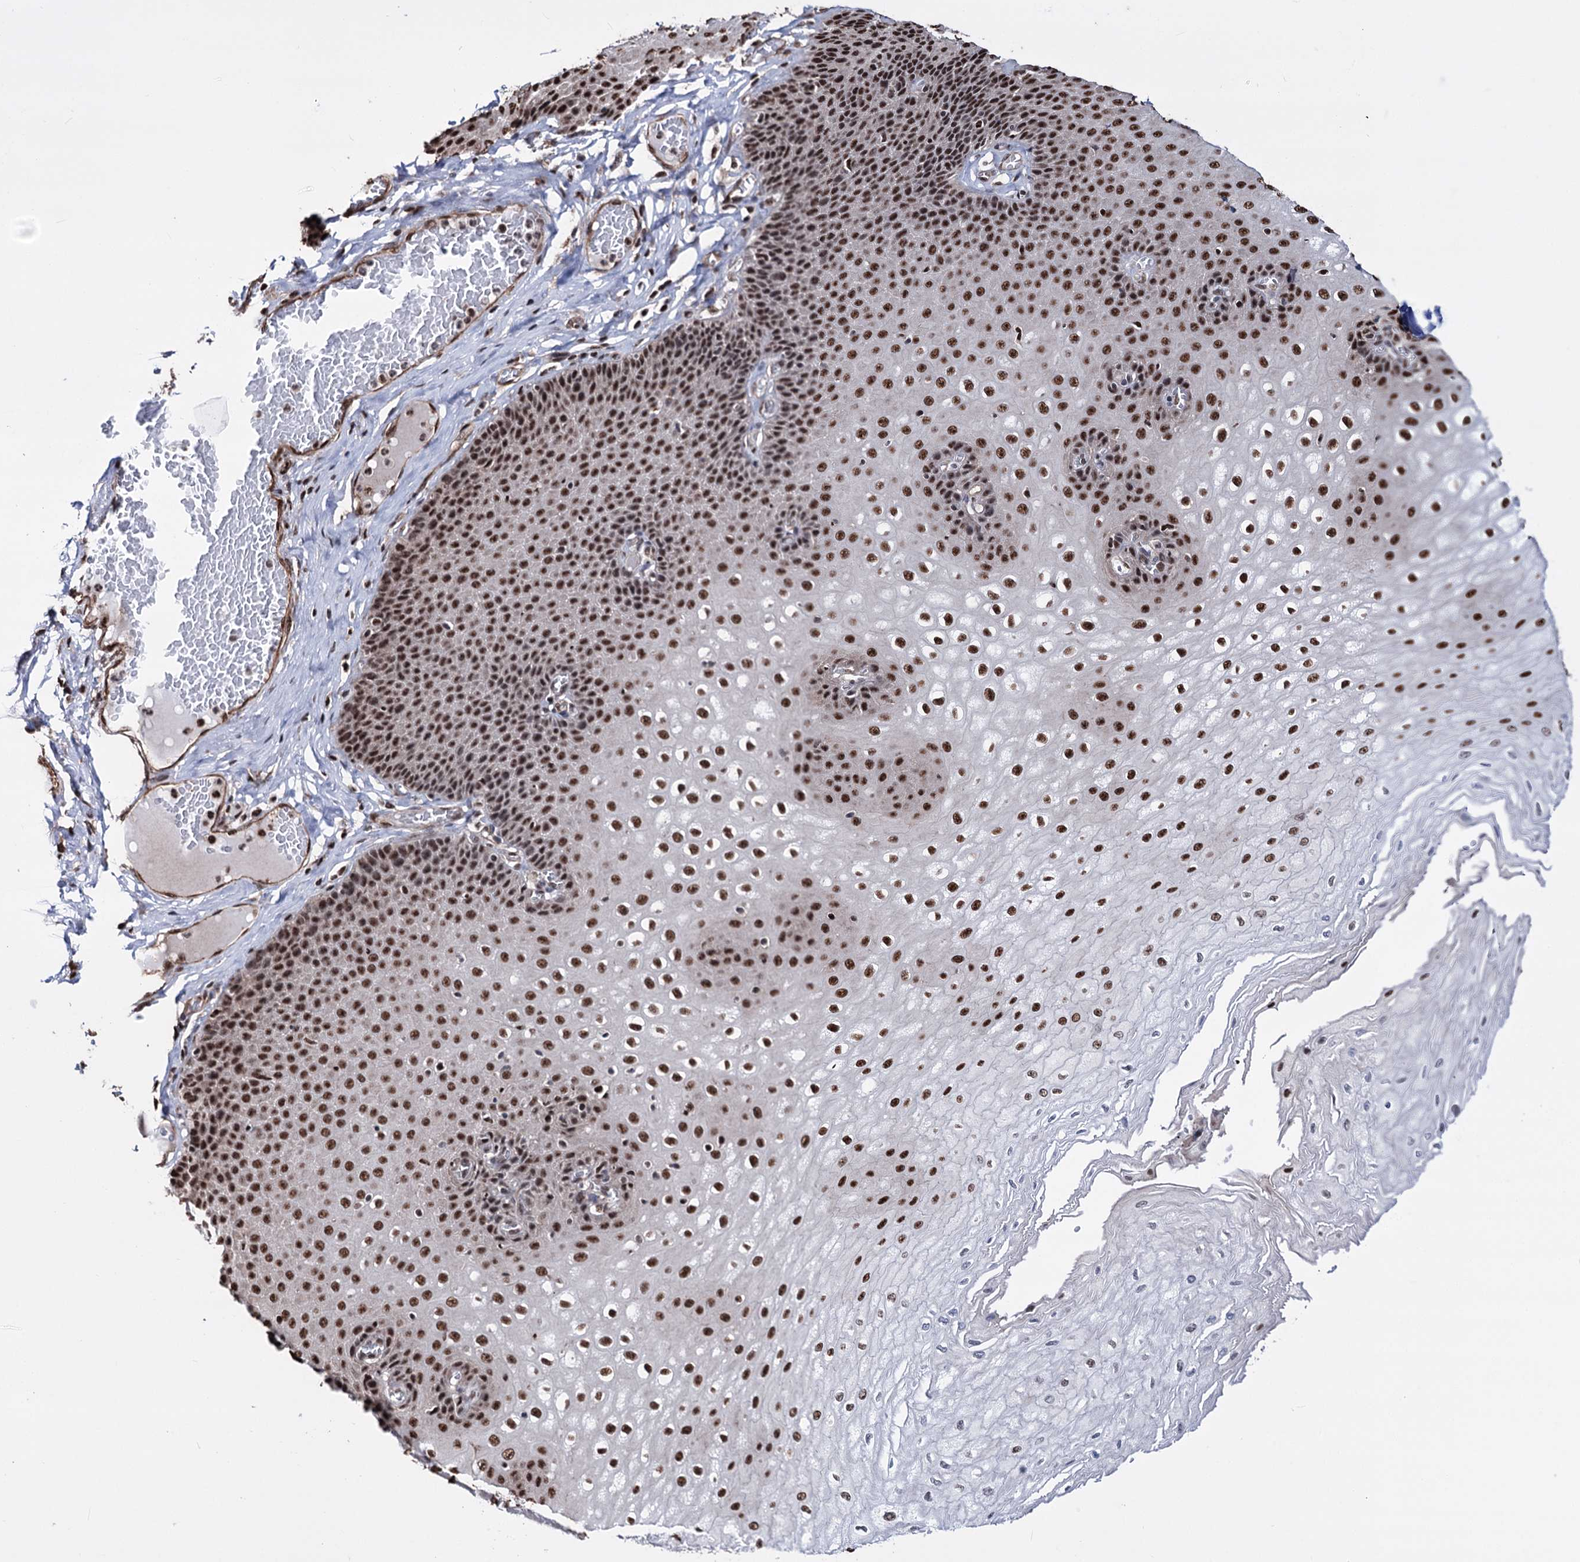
{"staining": {"intensity": "moderate", "quantity": ">75%", "location": "nuclear"}, "tissue": "esophagus", "cell_type": "Squamous epithelial cells", "image_type": "normal", "snomed": [{"axis": "morphology", "description": "Normal tissue, NOS"}, {"axis": "topography", "description": "Esophagus"}], "caption": "Squamous epithelial cells display moderate nuclear expression in about >75% of cells in normal esophagus. (Brightfield microscopy of DAB IHC at high magnification).", "gene": "CHMP7", "patient": {"sex": "male", "age": 60}}